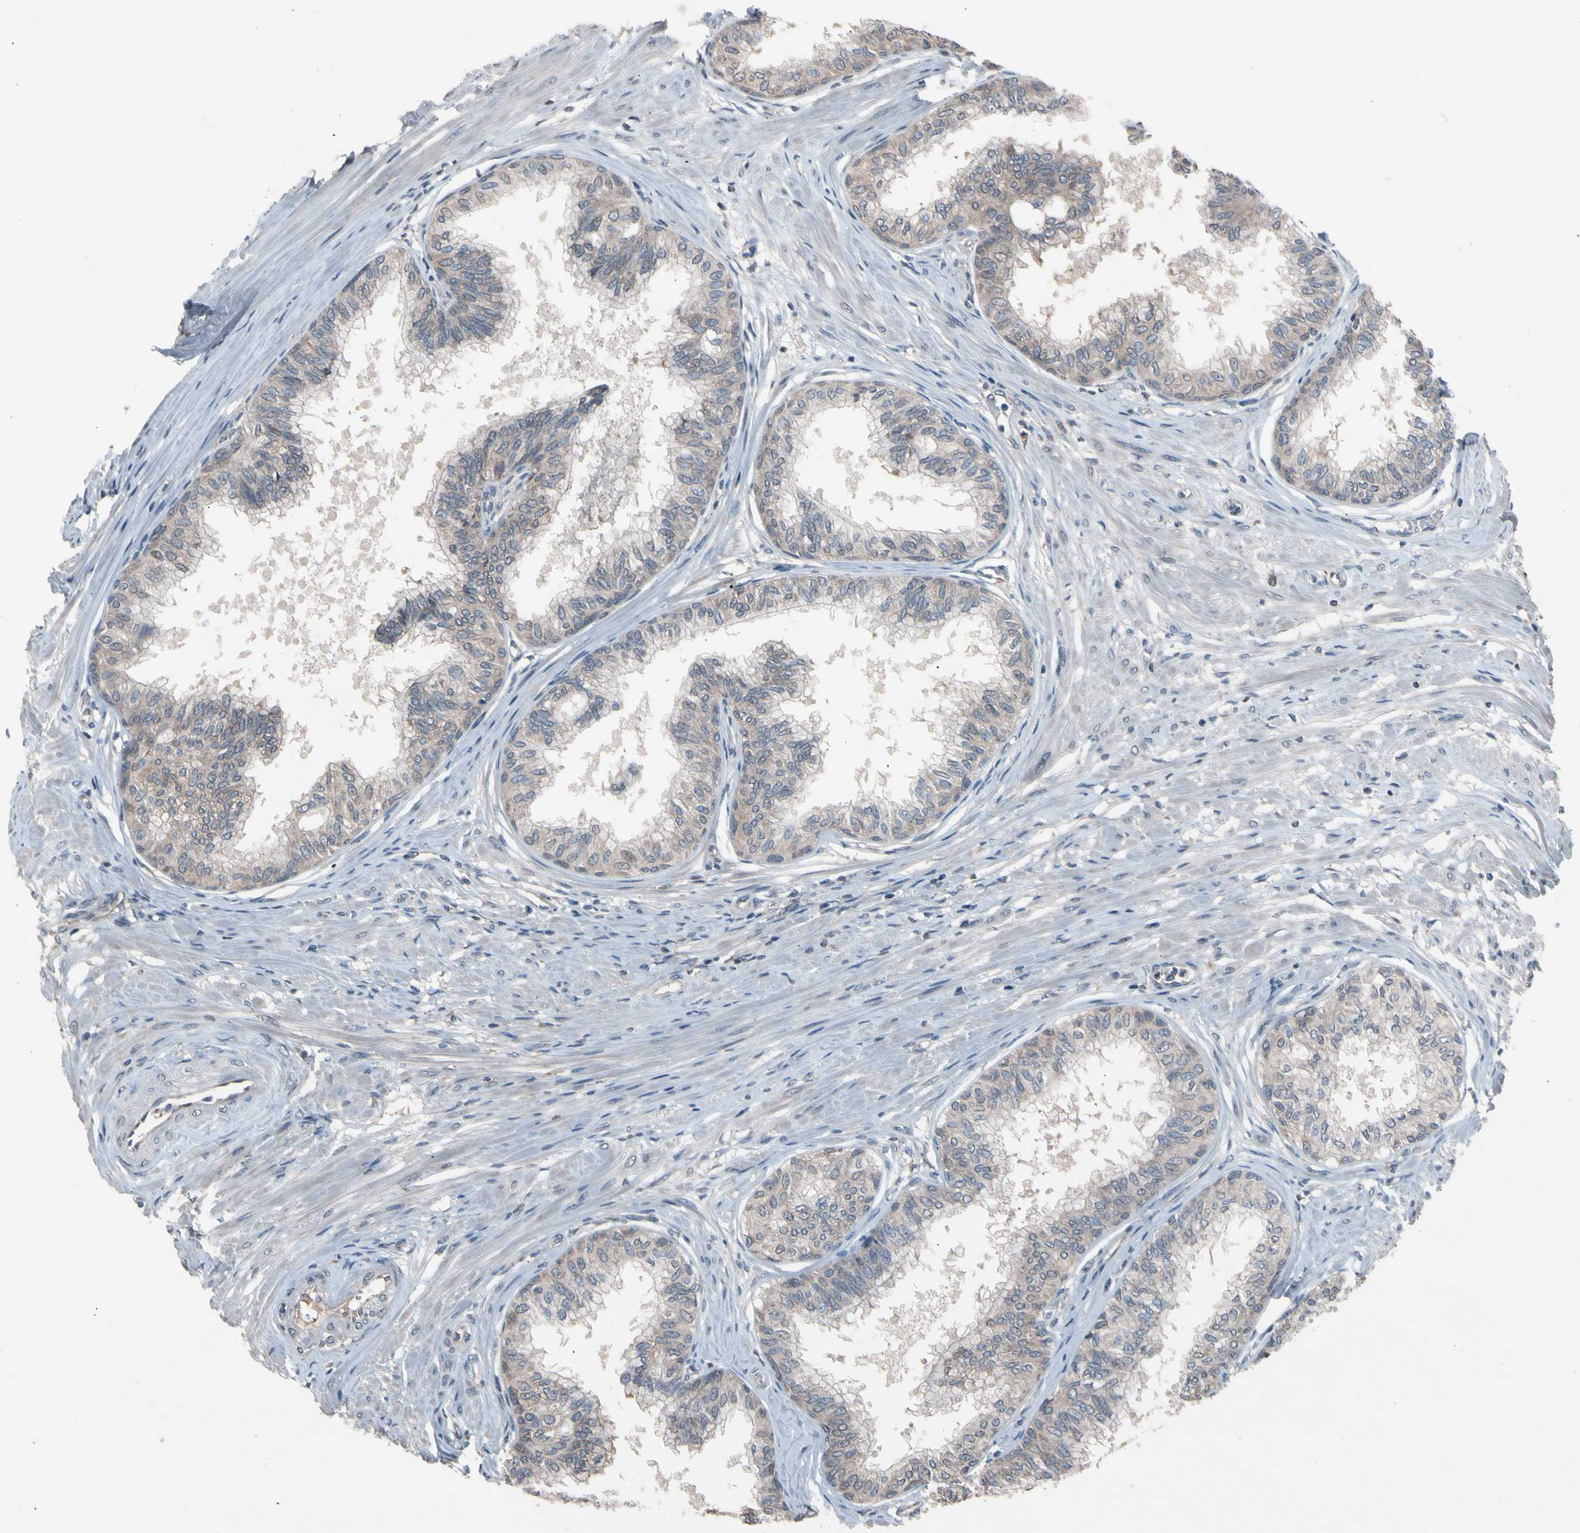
{"staining": {"intensity": "weak", "quantity": ">75%", "location": "cytoplasmic/membranous"}, "tissue": "prostate", "cell_type": "Glandular cells", "image_type": "normal", "snomed": [{"axis": "morphology", "description": "Normal tissue, NOS"}, {"axis": "topography", "description": "Prostate"}, {"axis": "topography", "description": "Seminal veicle"}], "caption": "An image of prostate stained for a protein shows weak cytoplasmic/membranous brown staining in glandular cells.", "gene": "PRDX4", "patient": {"sex": "male", "age": 60}}